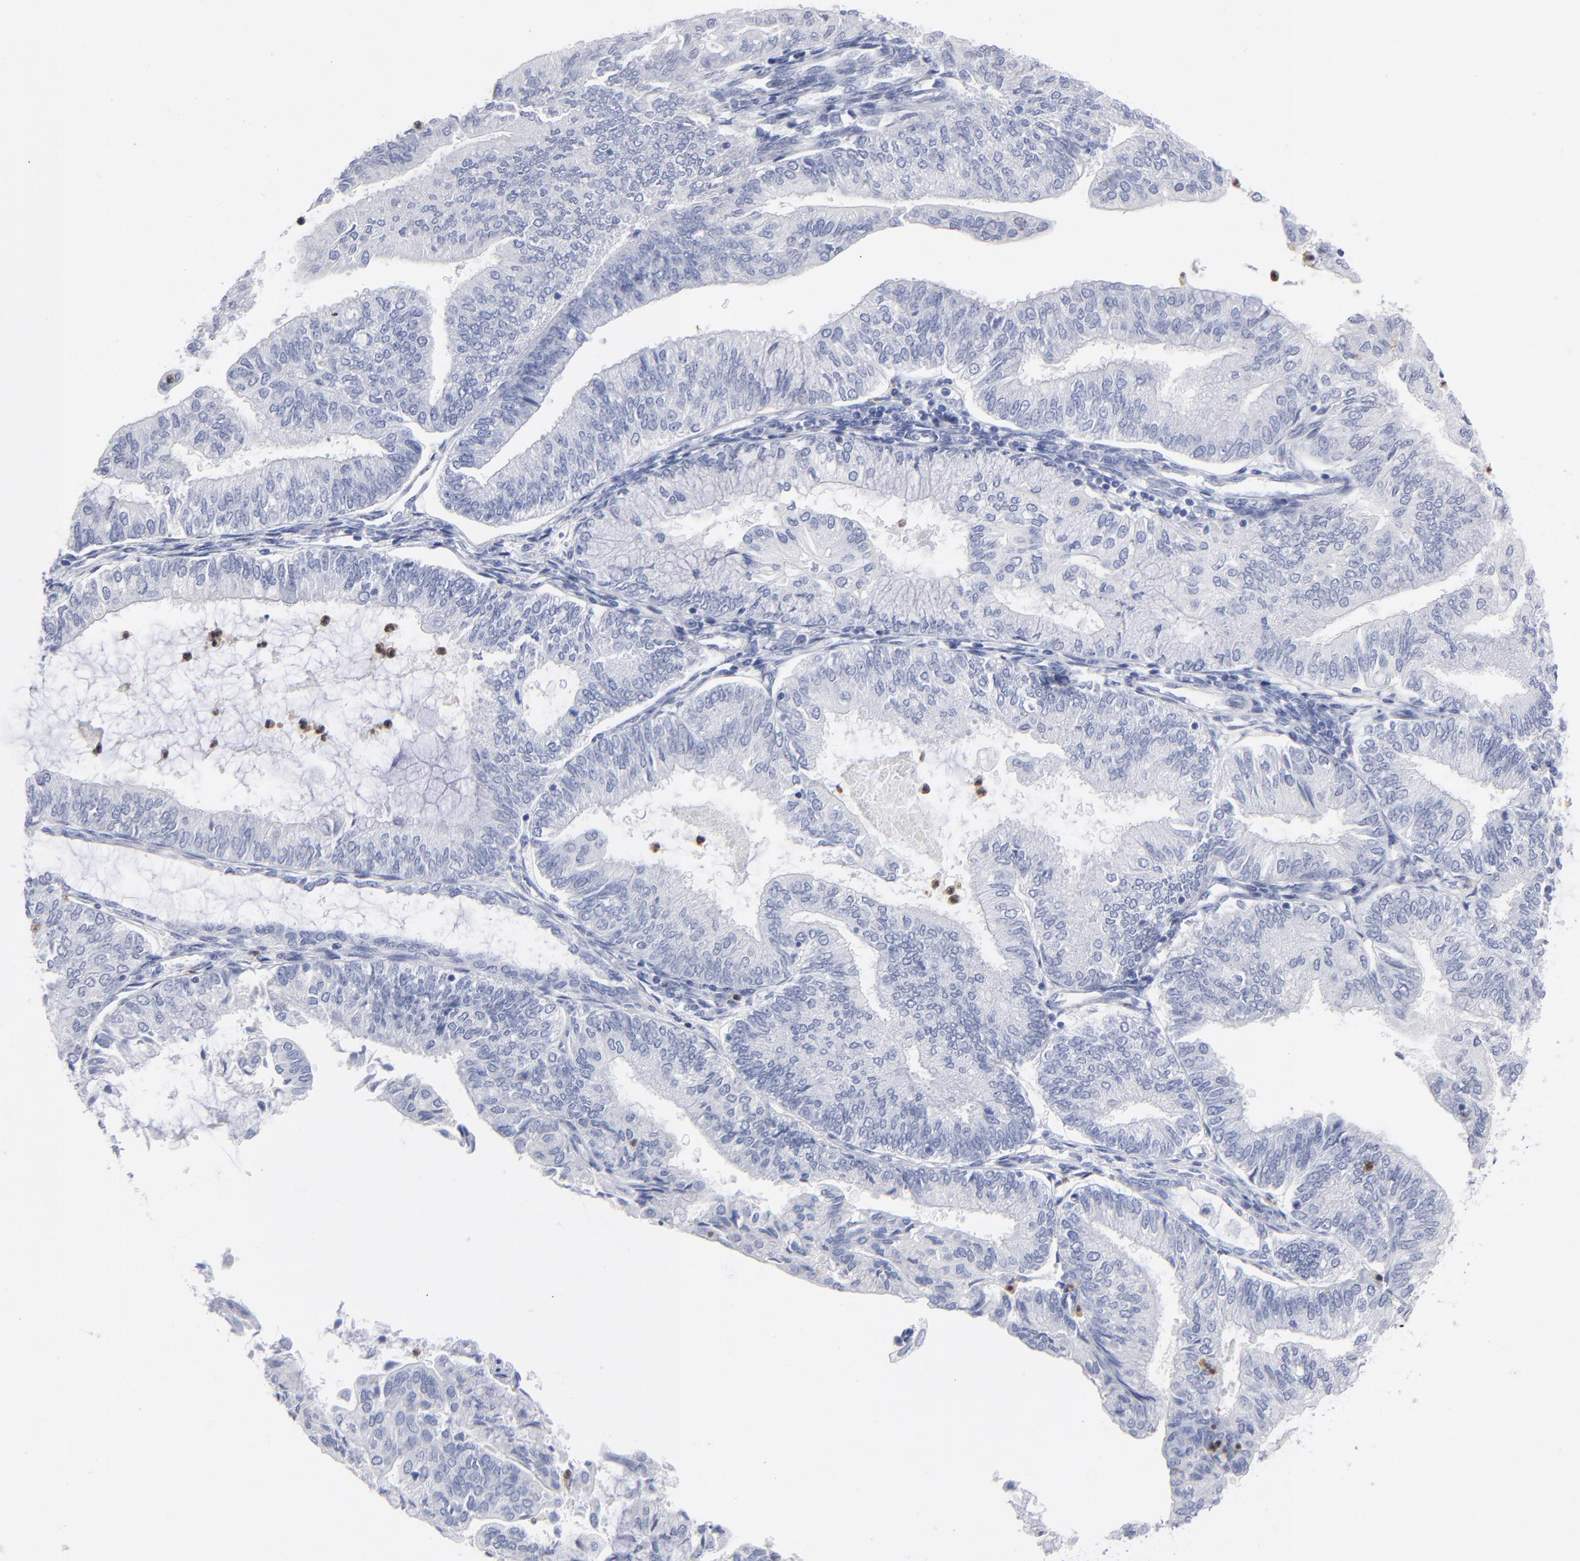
{"staining": {"intensity": "negative", "quantity": "none", "location": "none"}, "tissue": "endometrial cancer", "cell_type": "Tumor cells", "image_type": "cancer", "snomed": [{"axis": "morphology", "description": "Adenocarcinoma, NOS"}, {"axis": "topography", "description": "Endometrium"}], "caption": "IHC of adenocarcinoma (endometrial) reveals no staining in tumor cells. Brightfield microscopy of immunohistochemistry stained with DAB (3,3'-diaminobenzidine) (brown) and hematoxylin (blue), captured at high magnification.", "gene": "ARG1", "patient": {"sex": "female", "age": 59}}